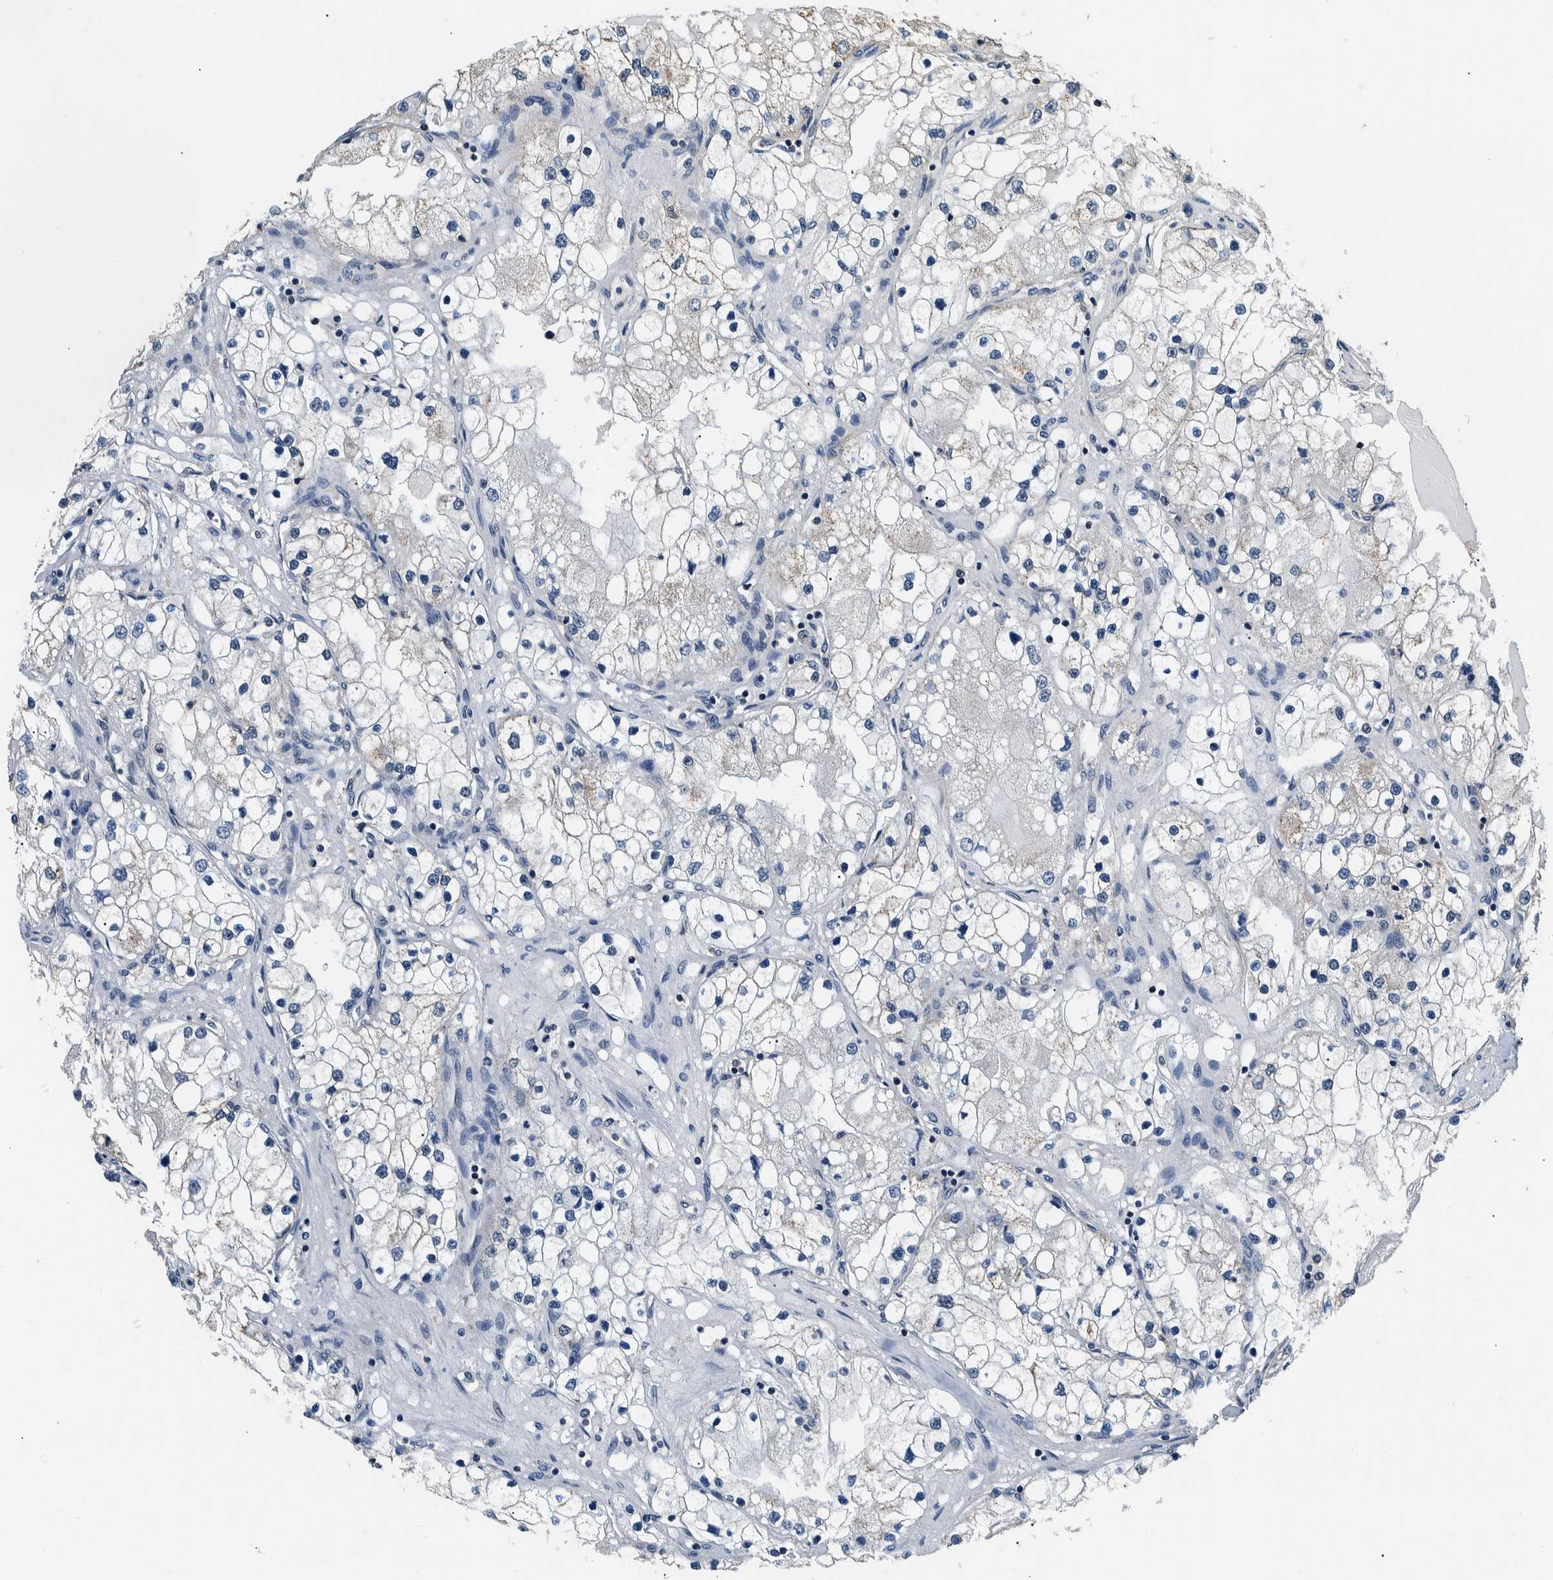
{"staining": {"intensity": "negative", "quantity": "none", "location": "none"}, "tissue": "renal cancer", "cell_type": "Tumor cells", "image_type": "cancer", "snomed": [{"axis": "morphology", "description": "Adenocarcinoma, NOS"}, {"axis": "topography", "description": "Kidney"}], "caption": "Renal cancer (adenocarcinoma) was stained to show a protein in brown. There is no significant expression in tumor cells.", "gene": "NIBAN2", "patient": {"sex": "male", "age": 68}}